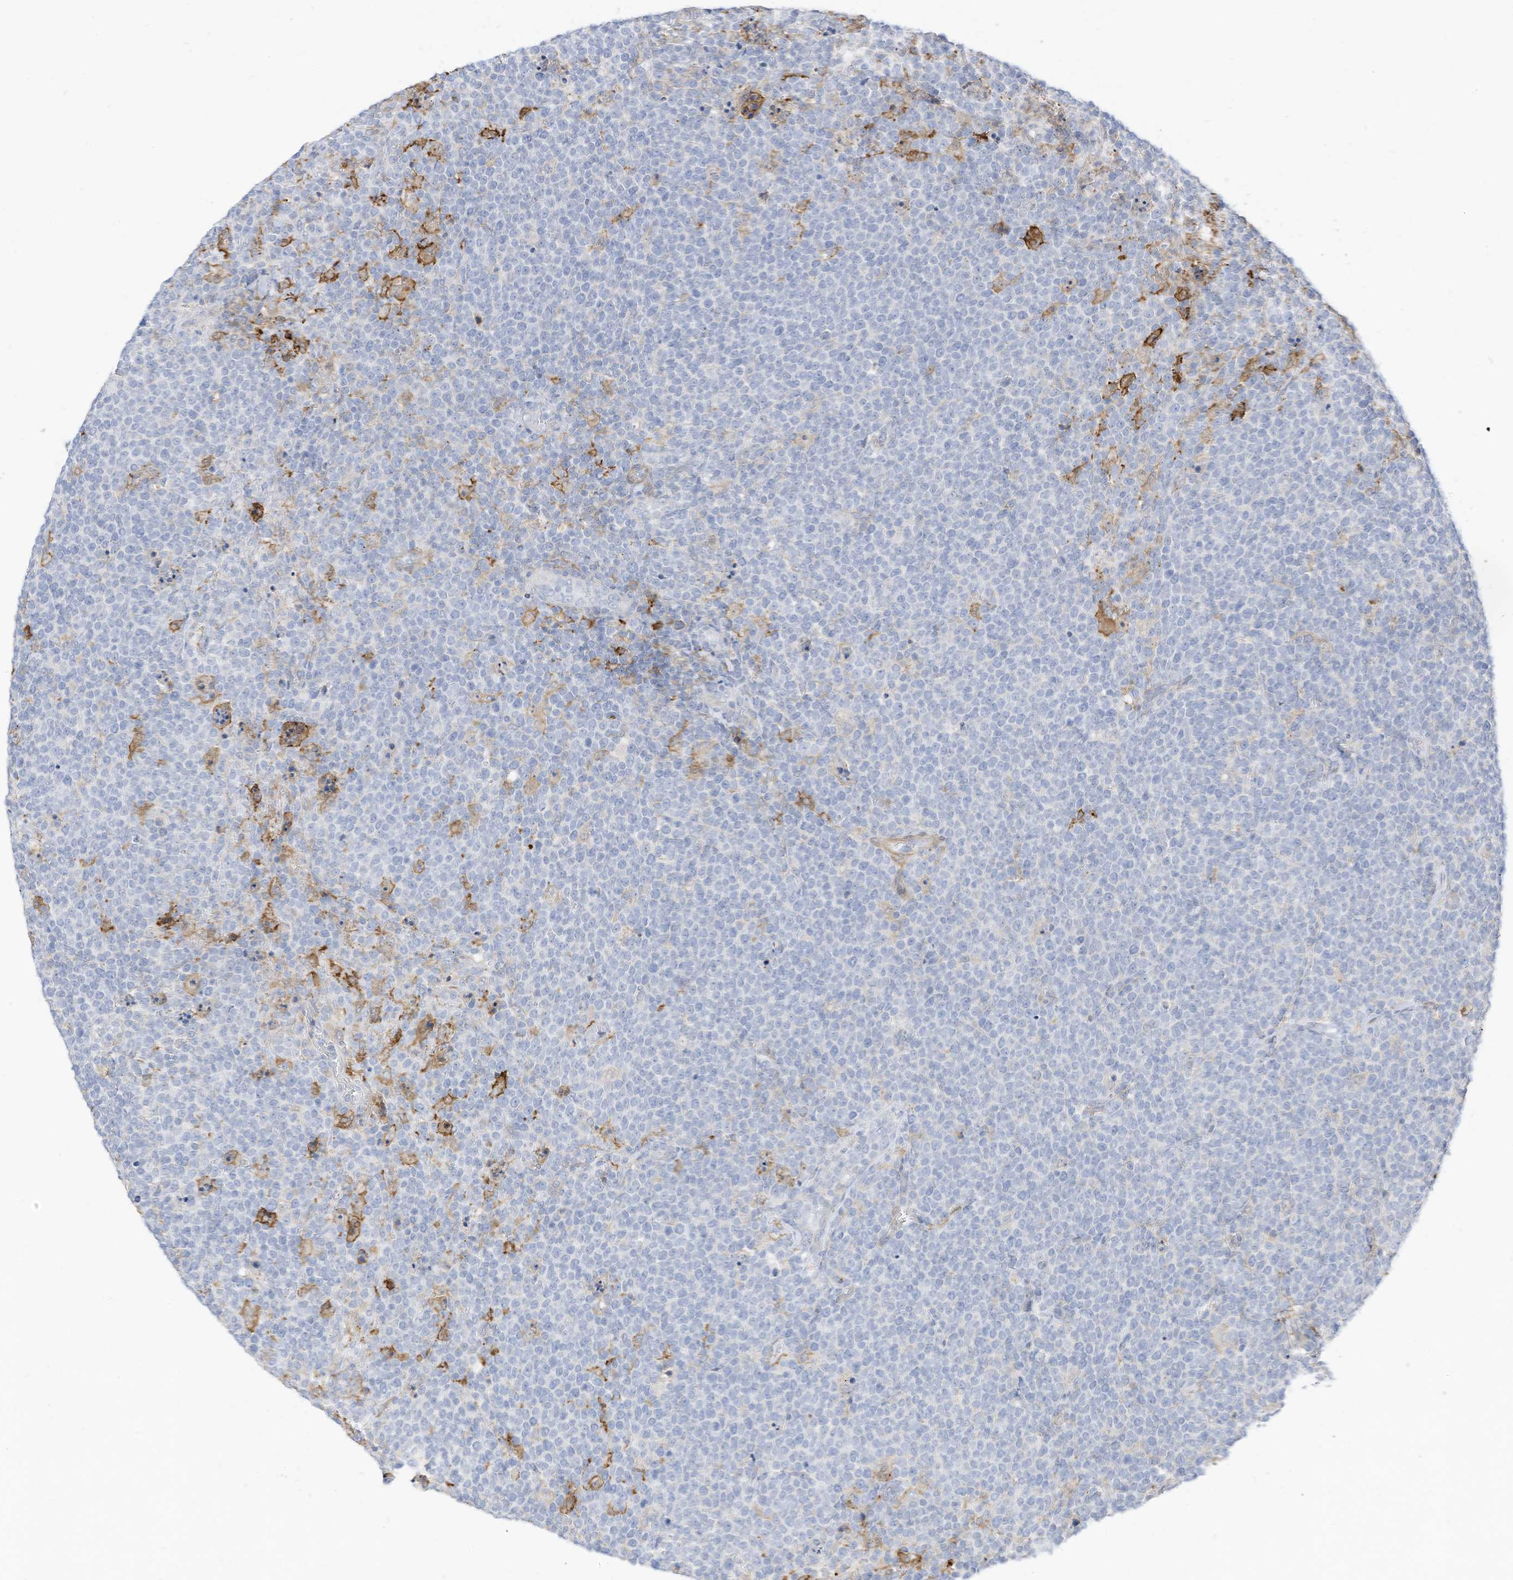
{"staining": {"intensity": "negative", "quantity": "none", "location": "none"}, "tissue": "lymphoma", "cell_type": "Tumor cells", "image_type": "cancer", "snomed": [{"axis": "morphology", "description": "Malignant lymphoma, non-Hodgkin's type, High grade"}, {"axis": "topography", "description": "Lymph node"}], "caption": "Photomicrograph shows no protein positivity in tumor cells of malignant lymphoma, non-Hodgkin's type (high-grade) tissue.", "gene": "ATP13A1", "patient": {"sex": "male", "age": 61}}